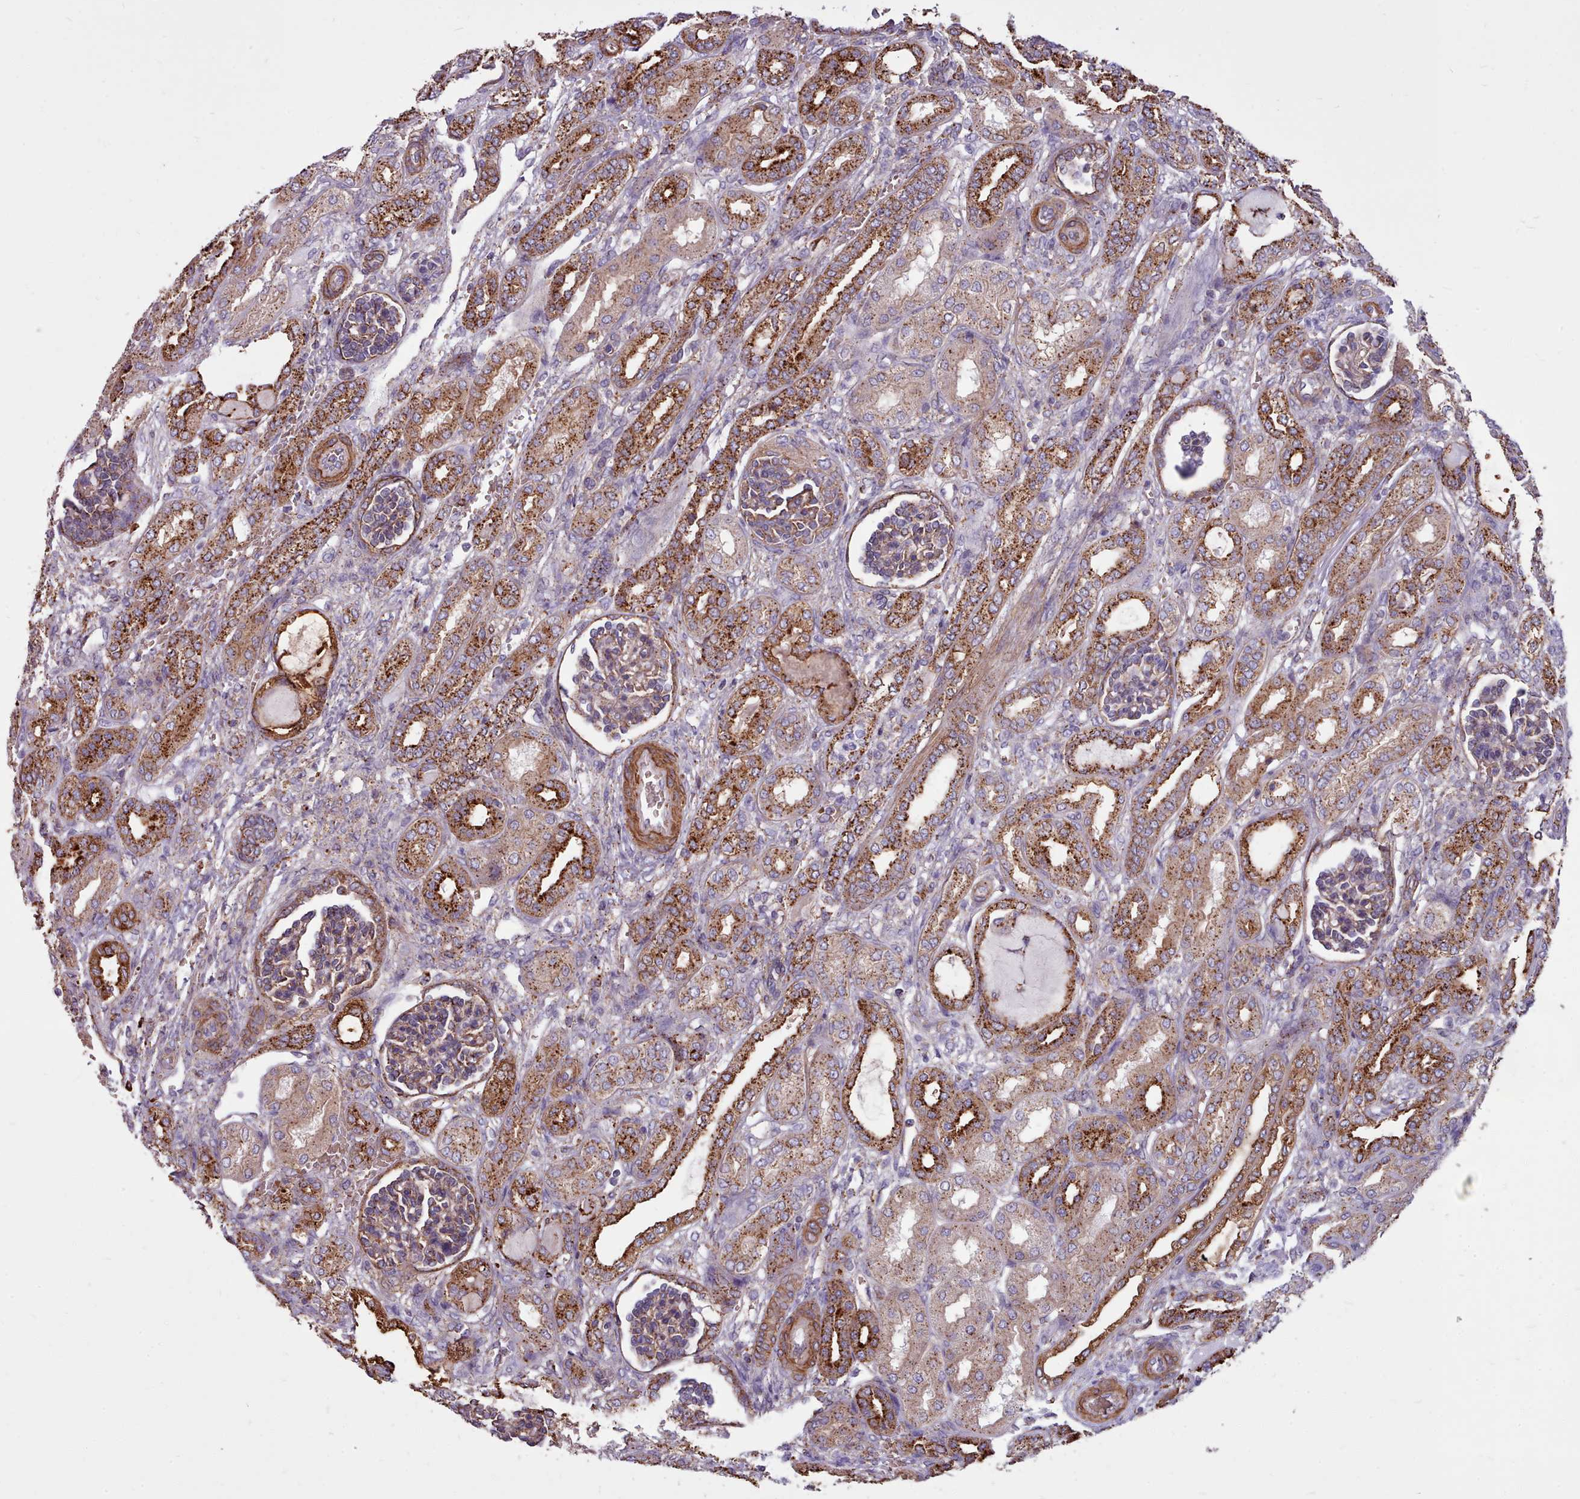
{"staining": {"intensity": "moderate", "quantity": "25%-75%", "location": "cytoplasmic/membranous"}, "tissue": "kidney", "cell_type": "Cells in glomeruli", "image_type": "normal", "snomed": [{"axis": "morphology", "description": "Normal tissue, NOS"}, {"axis": "morphology", "description": "Neoplasm, malignant, NOS"}, {"axis": "topography", "description": "Kidney"}], "caption": "Immunohistochemical staining of benign human kidney demonstrates medium levels of moderate cytoplasmic/membranous expression in about 25%-75% of cells in glomeruli.", "gene": "PACSIN3", "patient": {"sex": "female", "age": 1}}